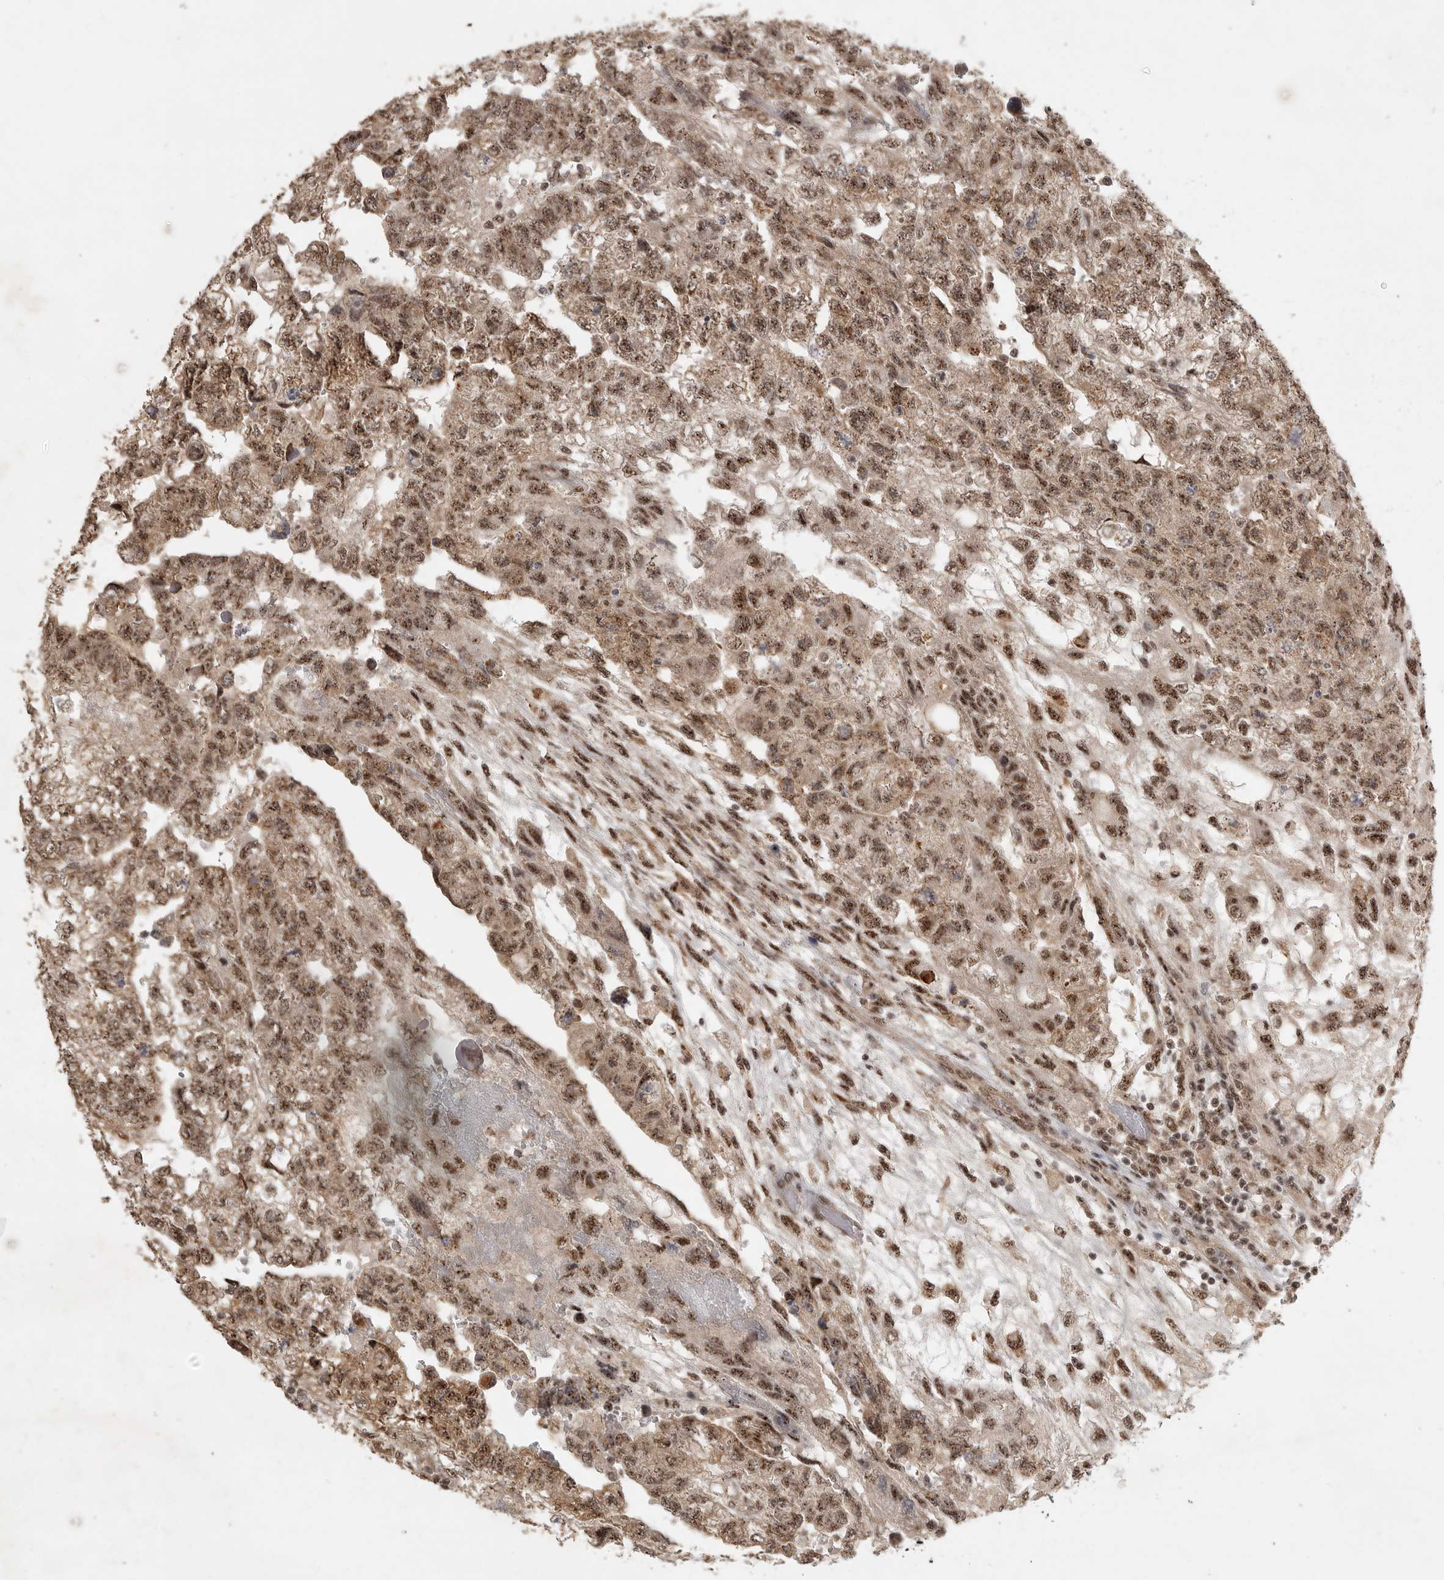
{"staining": {"intensity": "strong", "quantity": ">75%", "location": "nuclear"}, "tissue": "testis cancer", "cell_type": "Tumor cells", "image_type": "cancer", "snomed": [{"axis": "morphology", "description": "Carcinoma, Embryonal, NOS"}, {"axis": "topography", "description": "Testis"}], "caption": "Tumor cells display high levels of strong nuclear expression in about >75% of cells in human testis embryonal carcinoma.", "gene": "POMP", "patient": {"sex": "male", "age": 36}}